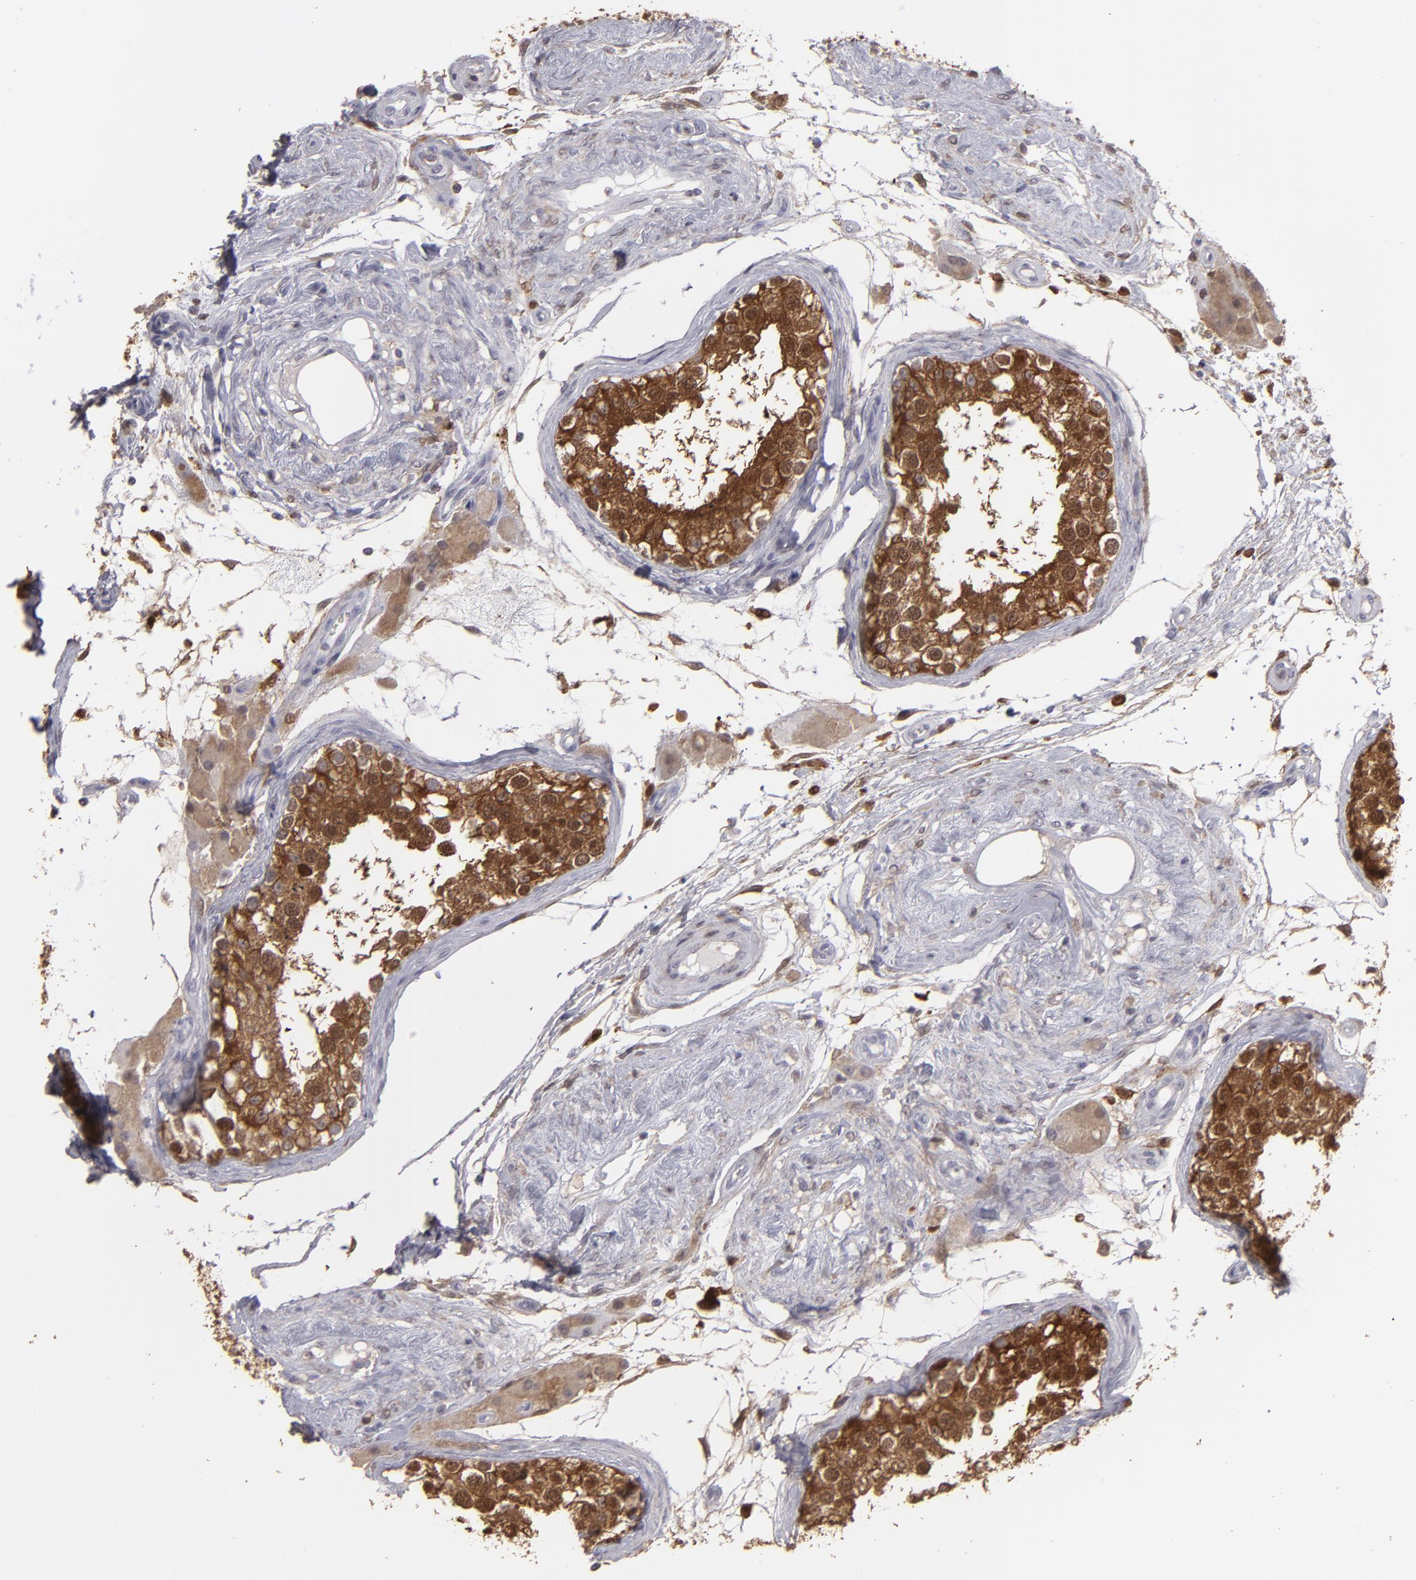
{"staining": {"intensity": "strong", "quantity": ">75%", "location": "cytoplasmic/membranous,nuclear"}, "tissue": "testis", "cell_type": "Cells in seminiferous ducts", "image_type": "normal", "snomed": [{"axis": "morphology", "description": "Normal tissue, NOS"}, {"axis": "topography", "description": "Testis"}], "caption": "Strong cytoplasmic/membranous,nuclear positivity is present in about >75% of cells in seminiferous ducts in normal testis.", "gene": "SEMA3G", "patient": {"sex": "male", "age": 68}}